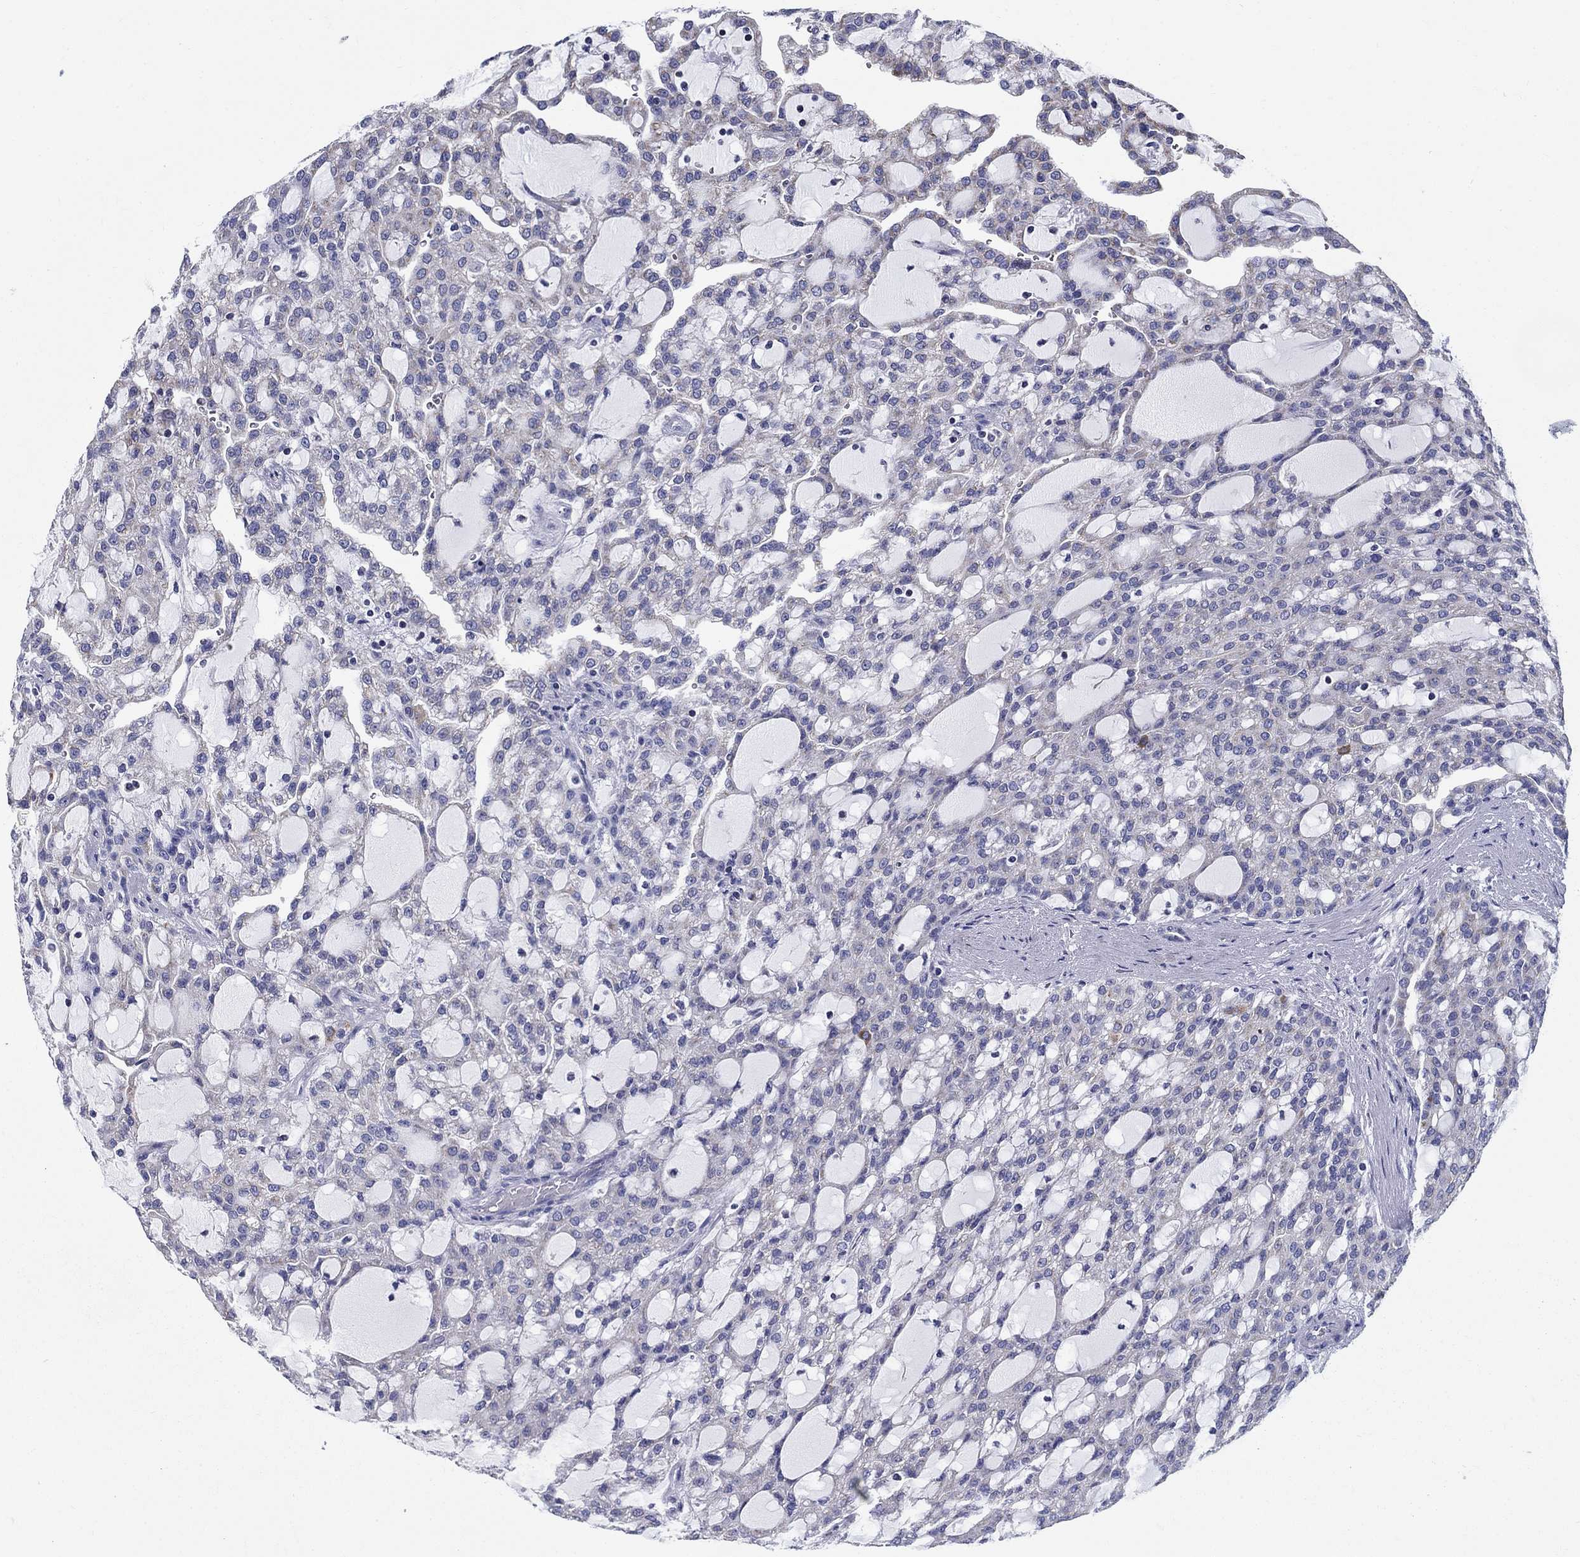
{"staining": {"intensity": "negative", "quantity": "none", "location": "none"}, "tissue": "renal cancer", "cell_type": "Tumor cells", "image_type": "cancer", "snomed": [{"axis": "morphology", "description": "Adenocarcinoma, NOS"}, {"axis": "topography", "description": "Kidney"}], "caption": "Tumor cells show no significant positivity in renal cancer (adenocarcinoma). Brightfield microscopy of IHC stained with DAB (brown) and hematoxylin (blue), captured at high magnification.", "gene": "UPB1", "patient": {"sex": "male", "age": 63}}